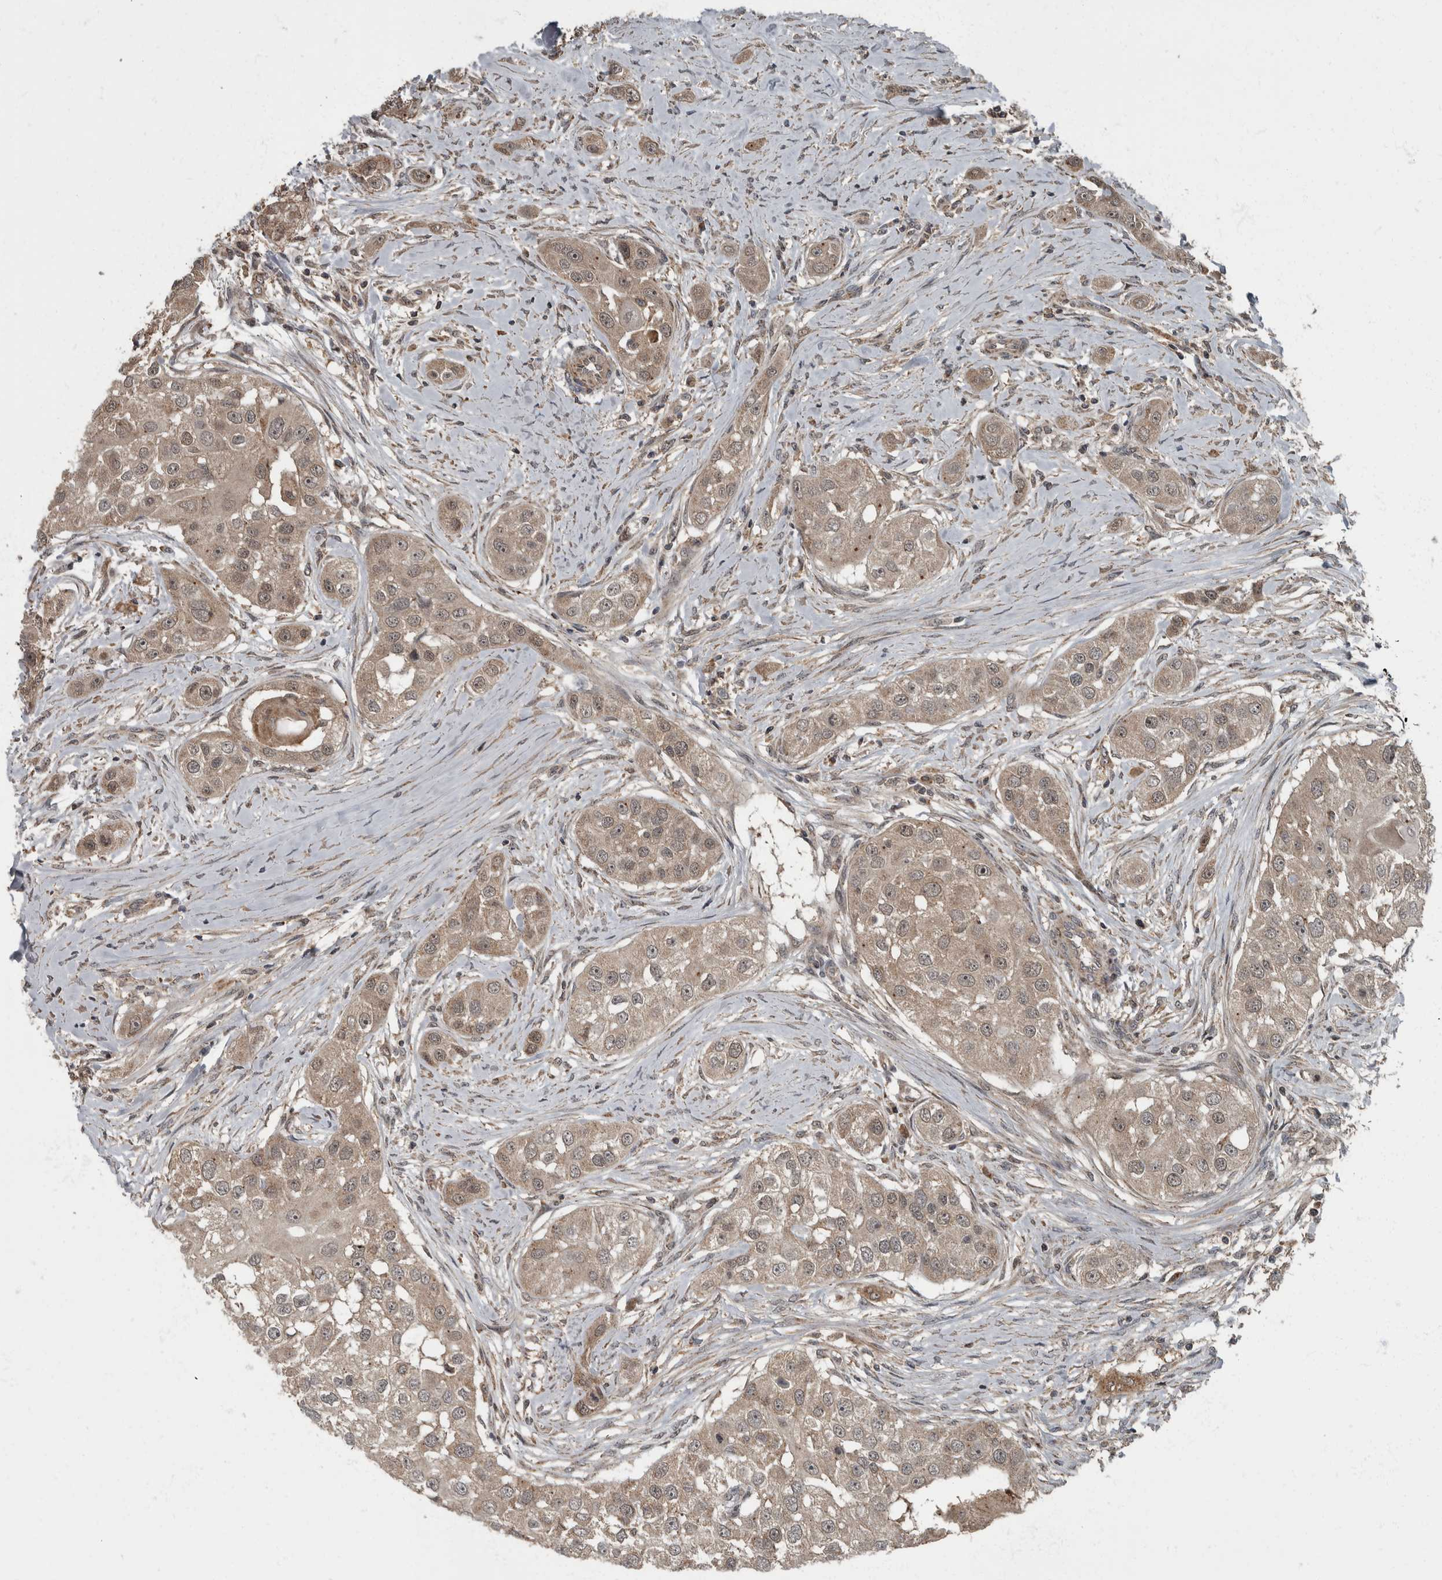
{"staining": {"intensity": "weak", "quantity": ">75%", "location": "cytoplasmic/membranous"}, "tissue": "head and neck cancer", "cell_type": "Tumor cells", "image_type": "cancer", "snomed": [{"axis": "morphology", "description": "Normal tissue, NOS"}, {"axis": "morphology", "description": "Squamous cell carcinoma, NOS"}, {"axis": "topography", "description": "Skeletal muscle"}, {"axis": "topography", "description": "Head-Neck"}], "caption": "Immunohistochemistry (IHC) (DAB (3,3'-diaminobenzidine)) staining of human head and neck squamous cell carcinoma demonstrates weak cytoplasmic/membranous protein positivity in approximately >75% of tumor cells. (DAB (3,3'-diaminobenzidine) IHC with brightfield microscopy, high magnification).", "gene": "RABGGTB", "patient": {"sex": "male", "age": 51}}